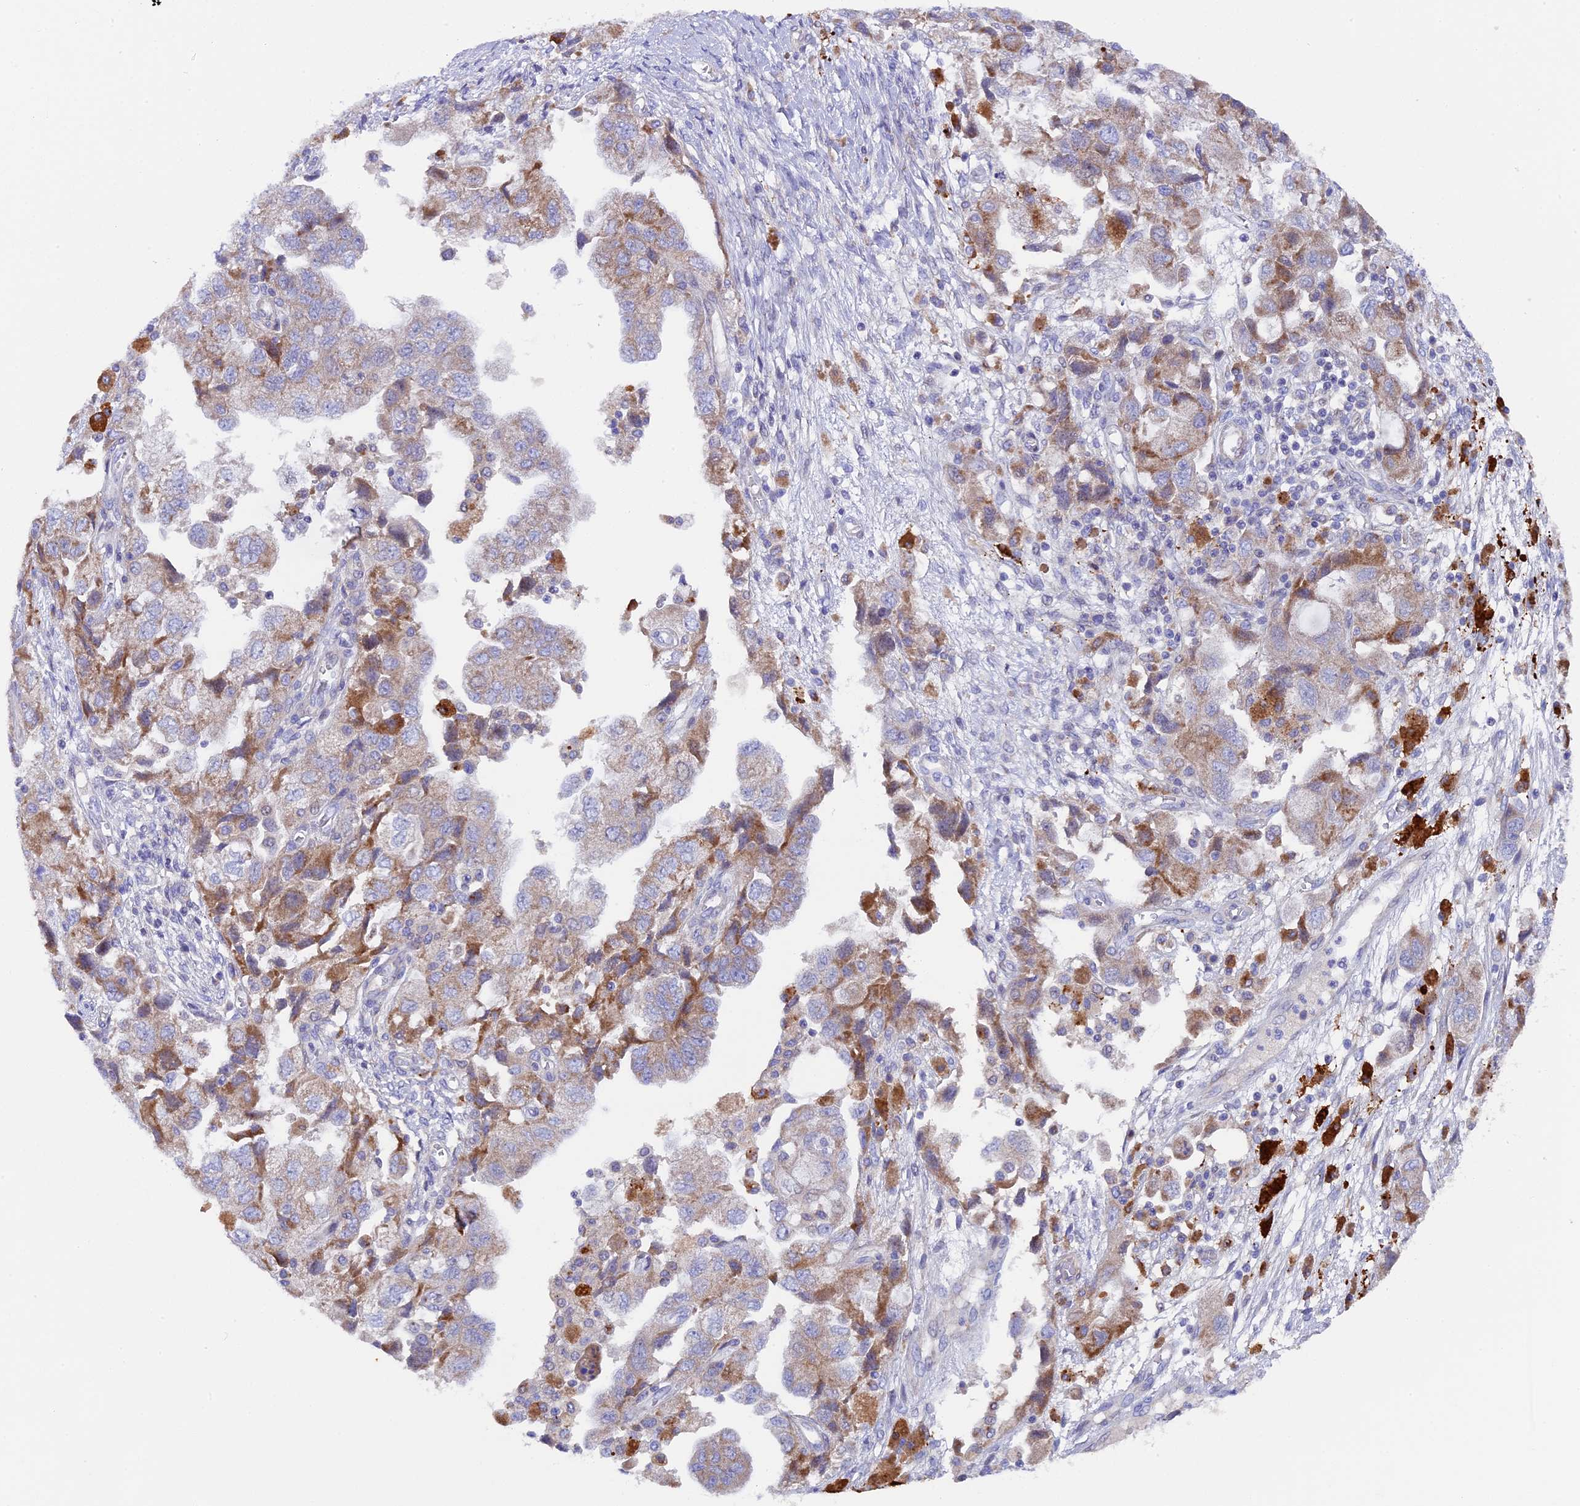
{"staining": {"intensity": "moderate", "quantity": "25%-75%", "location": "cytoplasmic/membranous"}, "tissue": "ovarian cancer", "cell_type": "Tumor cells", "image_type": "cancer", "snomed": [{"axis": "morphology", "description": "Carcinoma, NOS"}, {"axis": "morphology", "description": "Cystadenocarcinoma, serous, NOS"}, {"axis": "topography", "description": "Ovary"}], "caption": "Immunohistochemistry (DAB (3,3'-diaminobenzidine)) staining of ovarian cancer shows moderate cytoplasmic/membranous protein positivity in about 25%-75% of tumor cells.", "gene": "PIGU", "patient": {"sex": "female", "age": 69}}